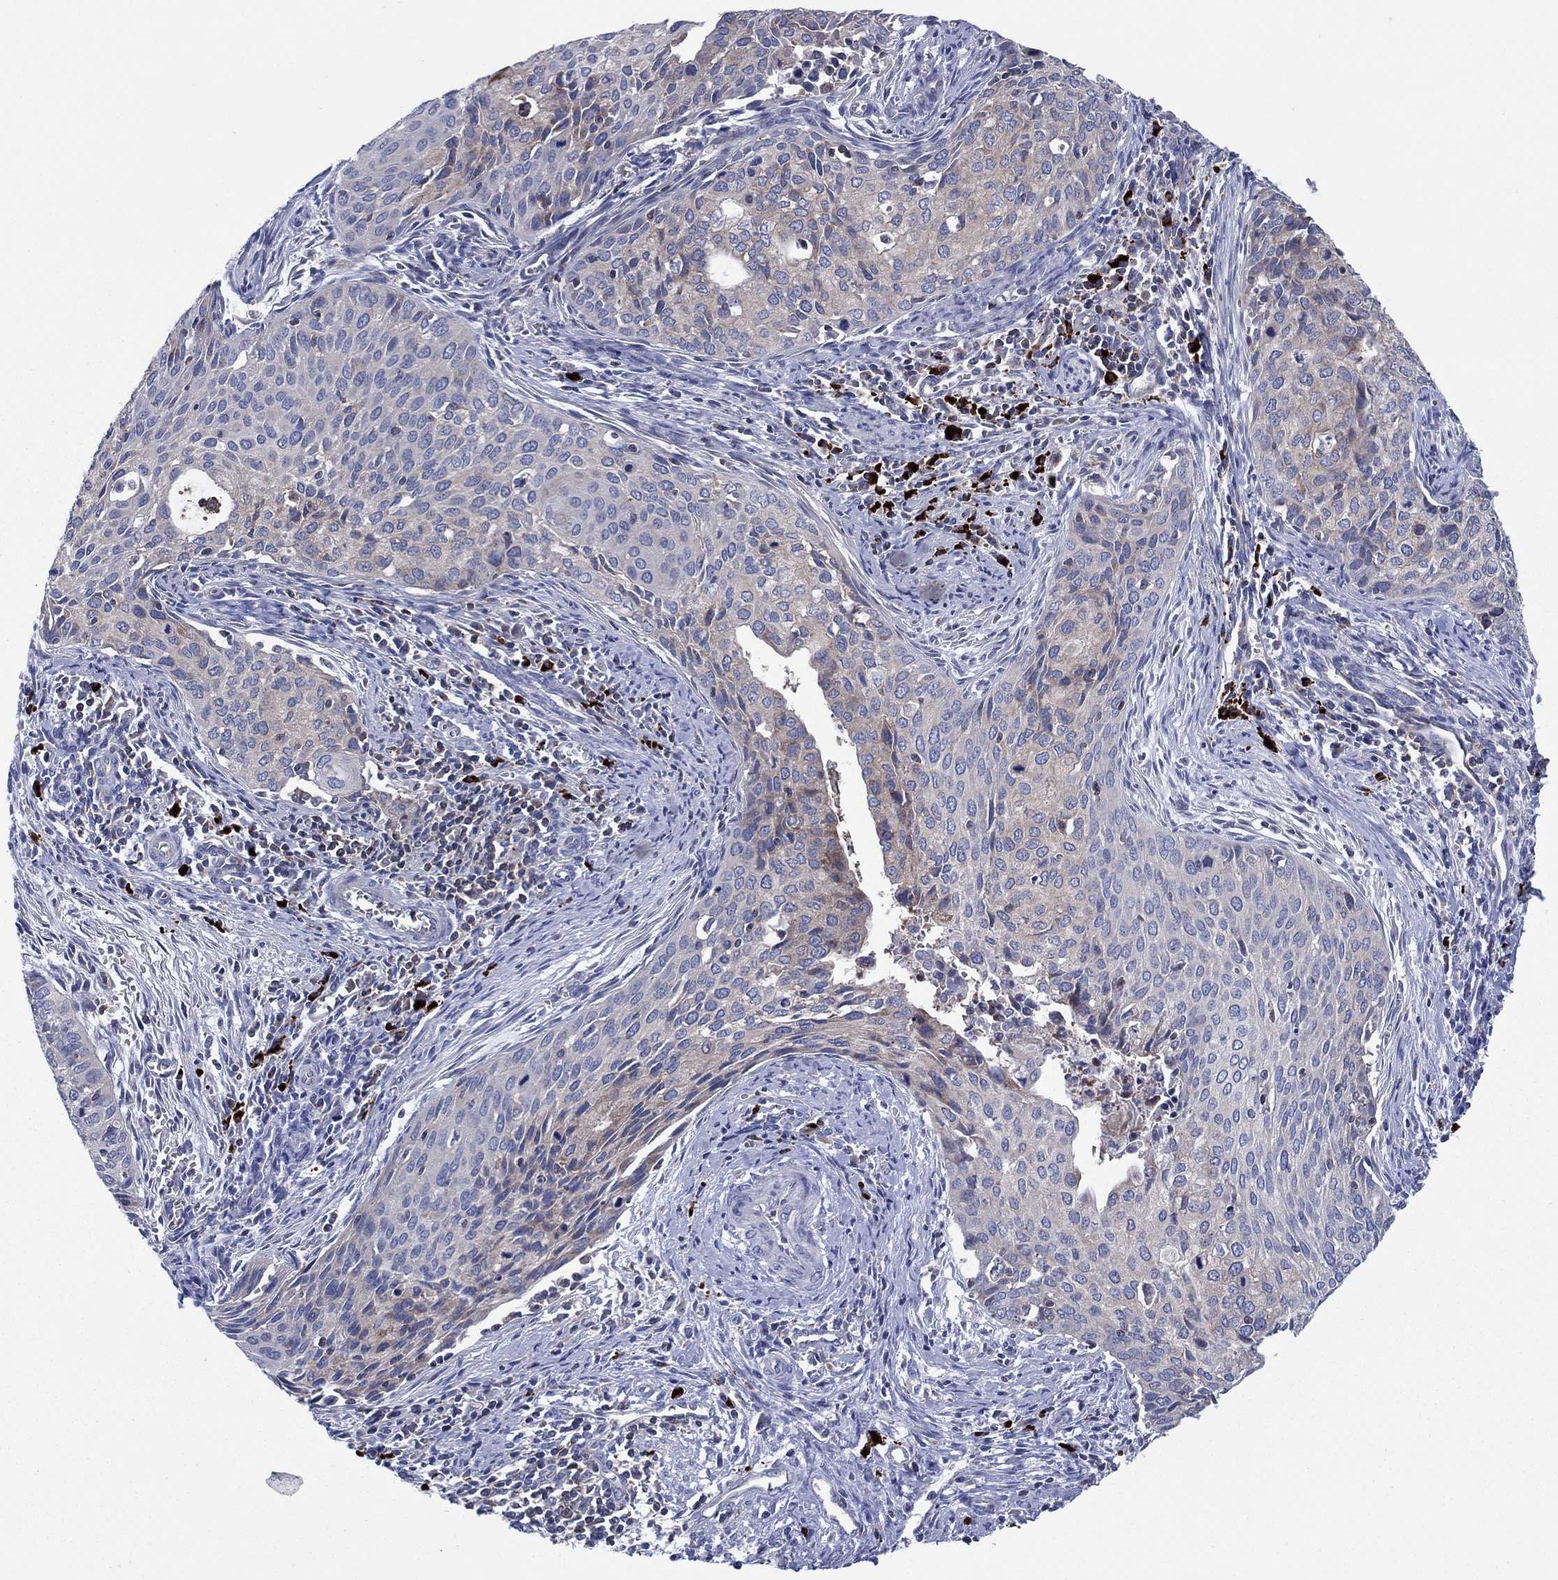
{"staining": {"intensity": "weak", "quantity": "25%-75%", "location": "cytoplasmic/membranous"}, "tissue": "cervical cancer", "cell_type": "Tumor cells", "image_type": "cancer", "snomed": [{"axis": "morphology", "description": "Squamous cell carcinoma, NOS"}, {"axis": "topography", "description": "Cervix"}], "caption": "Cervical cancer was stained to show a protein in brown. There is low levels of weak cytoplasmic/membranous staining in approximately 25%-75% of tumor cells. (Brightfield microscopy of DAB IHC at high magnification).", "gene": "PVR", "patient": {"sex": "female", "age": 29}}